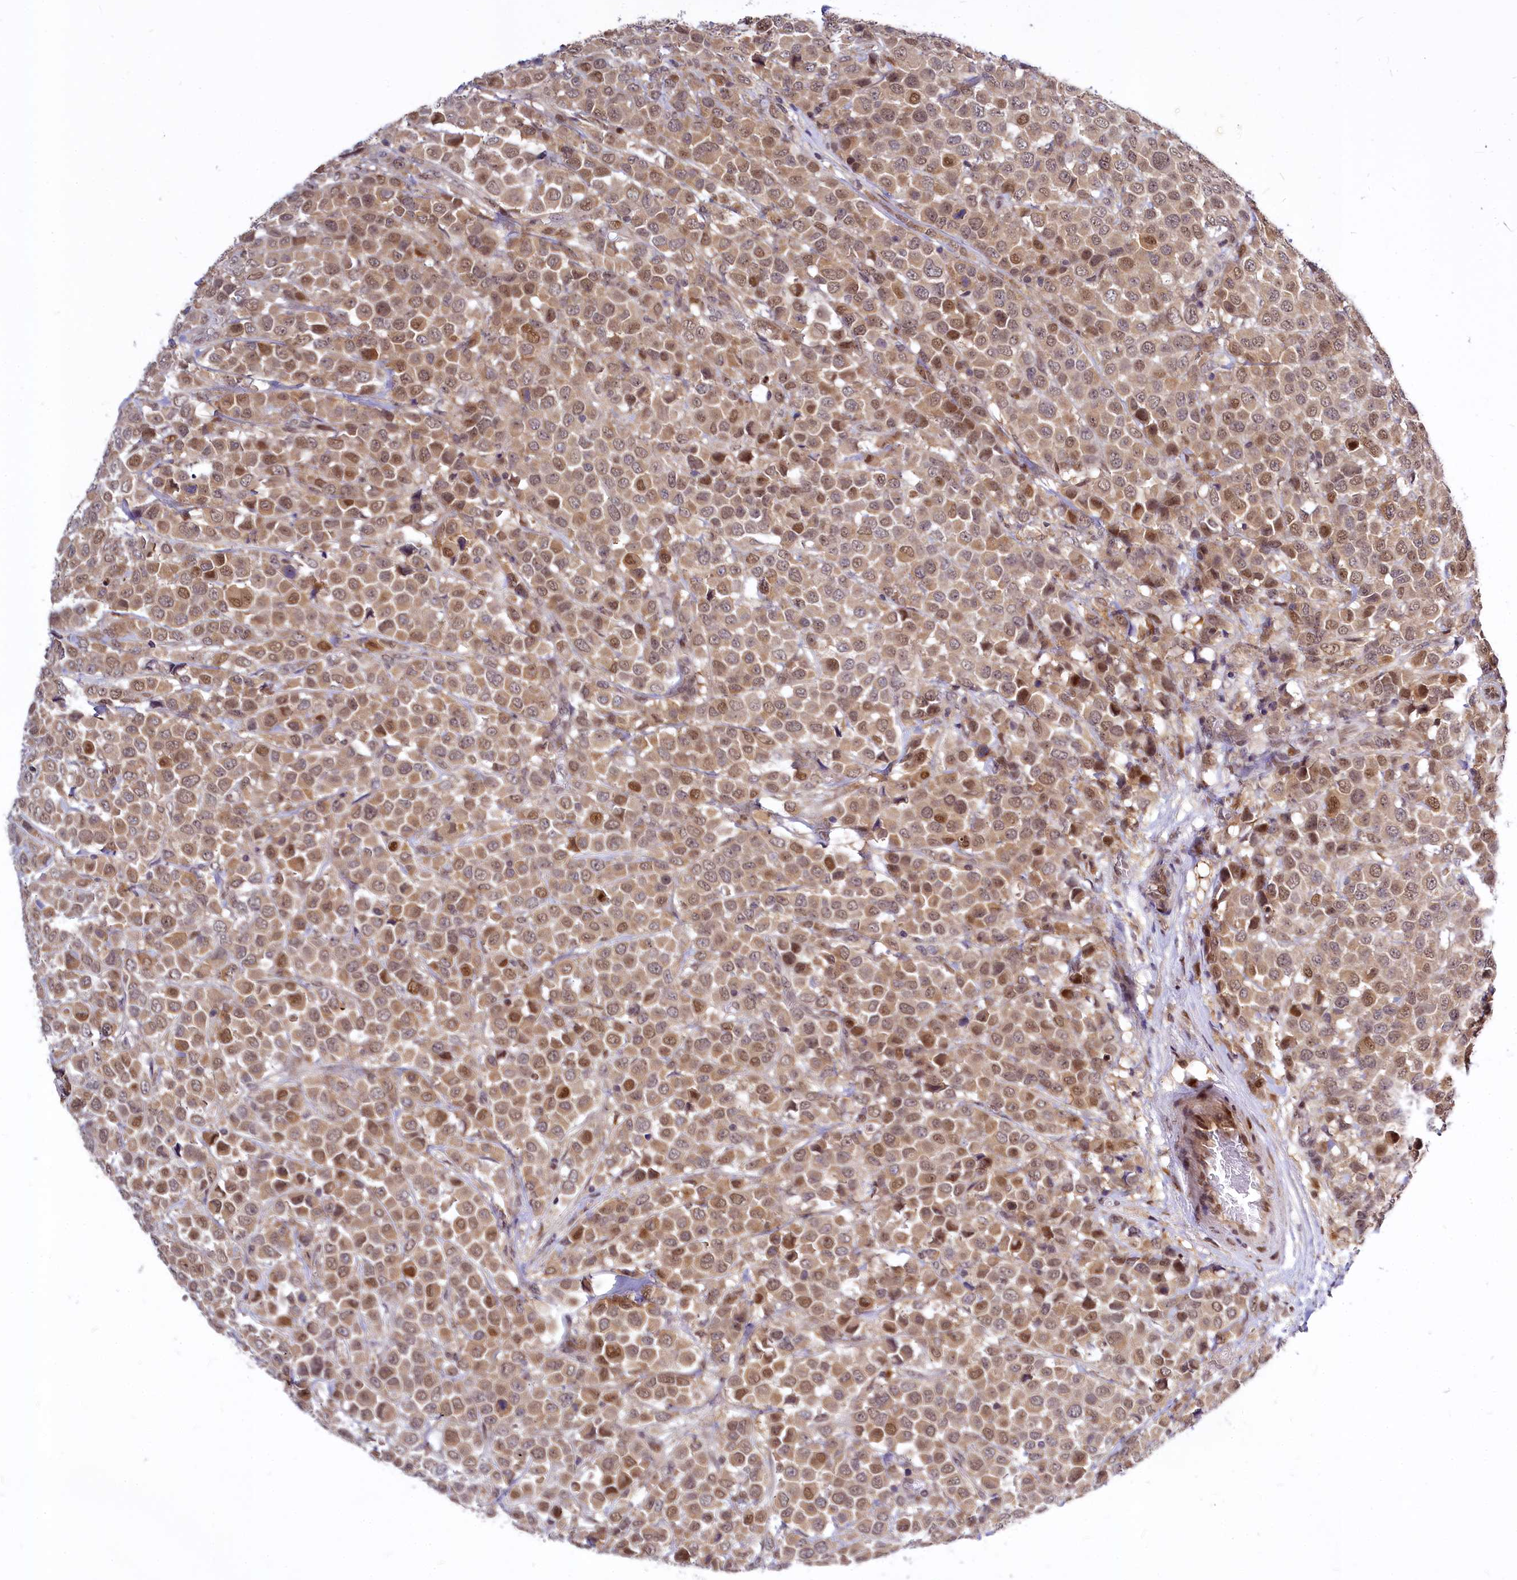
{"staining": {"intensity": "moderate", "quantity": ">75%", "location": "cytoplasmic/membranous,nuclear"}, "tissue": "breast cancer", "cell_type": "Tumor cells", "image_type": "cancer", "snomed": [{"axis": "morphology", "description": "Duct carcinoma"}, {"axis": "topography", "description": "Breast"}], "caption": "Immunohistochemistry photomicrograph of neoplastic tissue: human breast cancer stained using IHC displays medium levels of moderate protein expression localized specifically in the cytoplasmic/membranous and nuclear of tumor cells, appearing as a cytoplasmic/membranous and nuclear brown color.", "gene": "MAML2", "patient": {"sex": "female", "age": 61}}